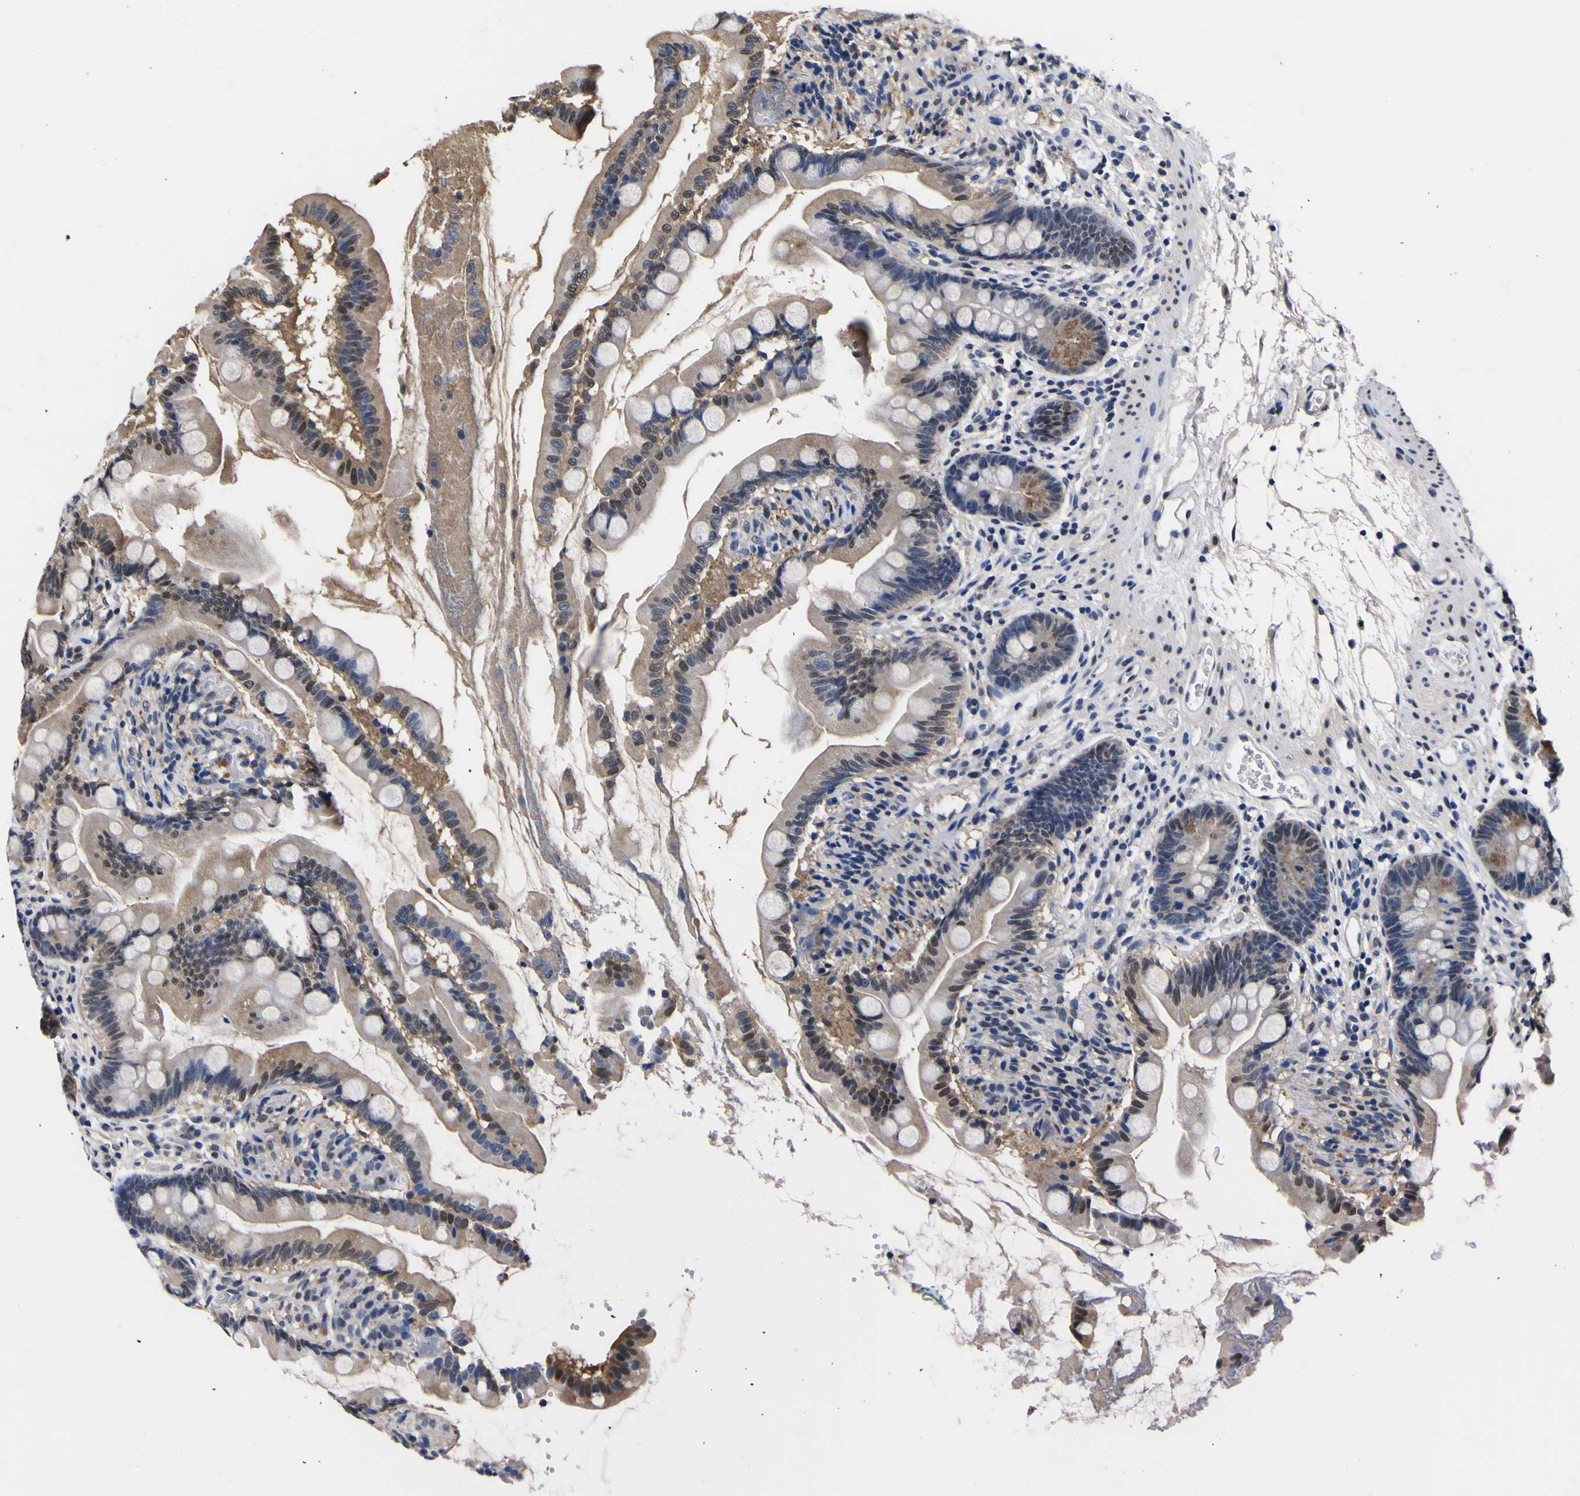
{"staining": {"intensity": "moderate", "quantity": "<25%", "location": "cytoplasmic/membranous,nuclear"}, "tissue": "small intestine", "cell_type": "Glandular cells", "image_type": "normal", "snomed": [{"axis": "morphology", "description": "Normal tissue, NOS"}, {"axis": "topography", "description": "Small intestine"}], "caption": "A brown stain labels moderate cytoplasmic/membranous,nuclear positivity of a protein in glandular cells of unremarkable human small intestine.", "gene": "FAM110B", "patient": {"sex": "female", "age": 56}}